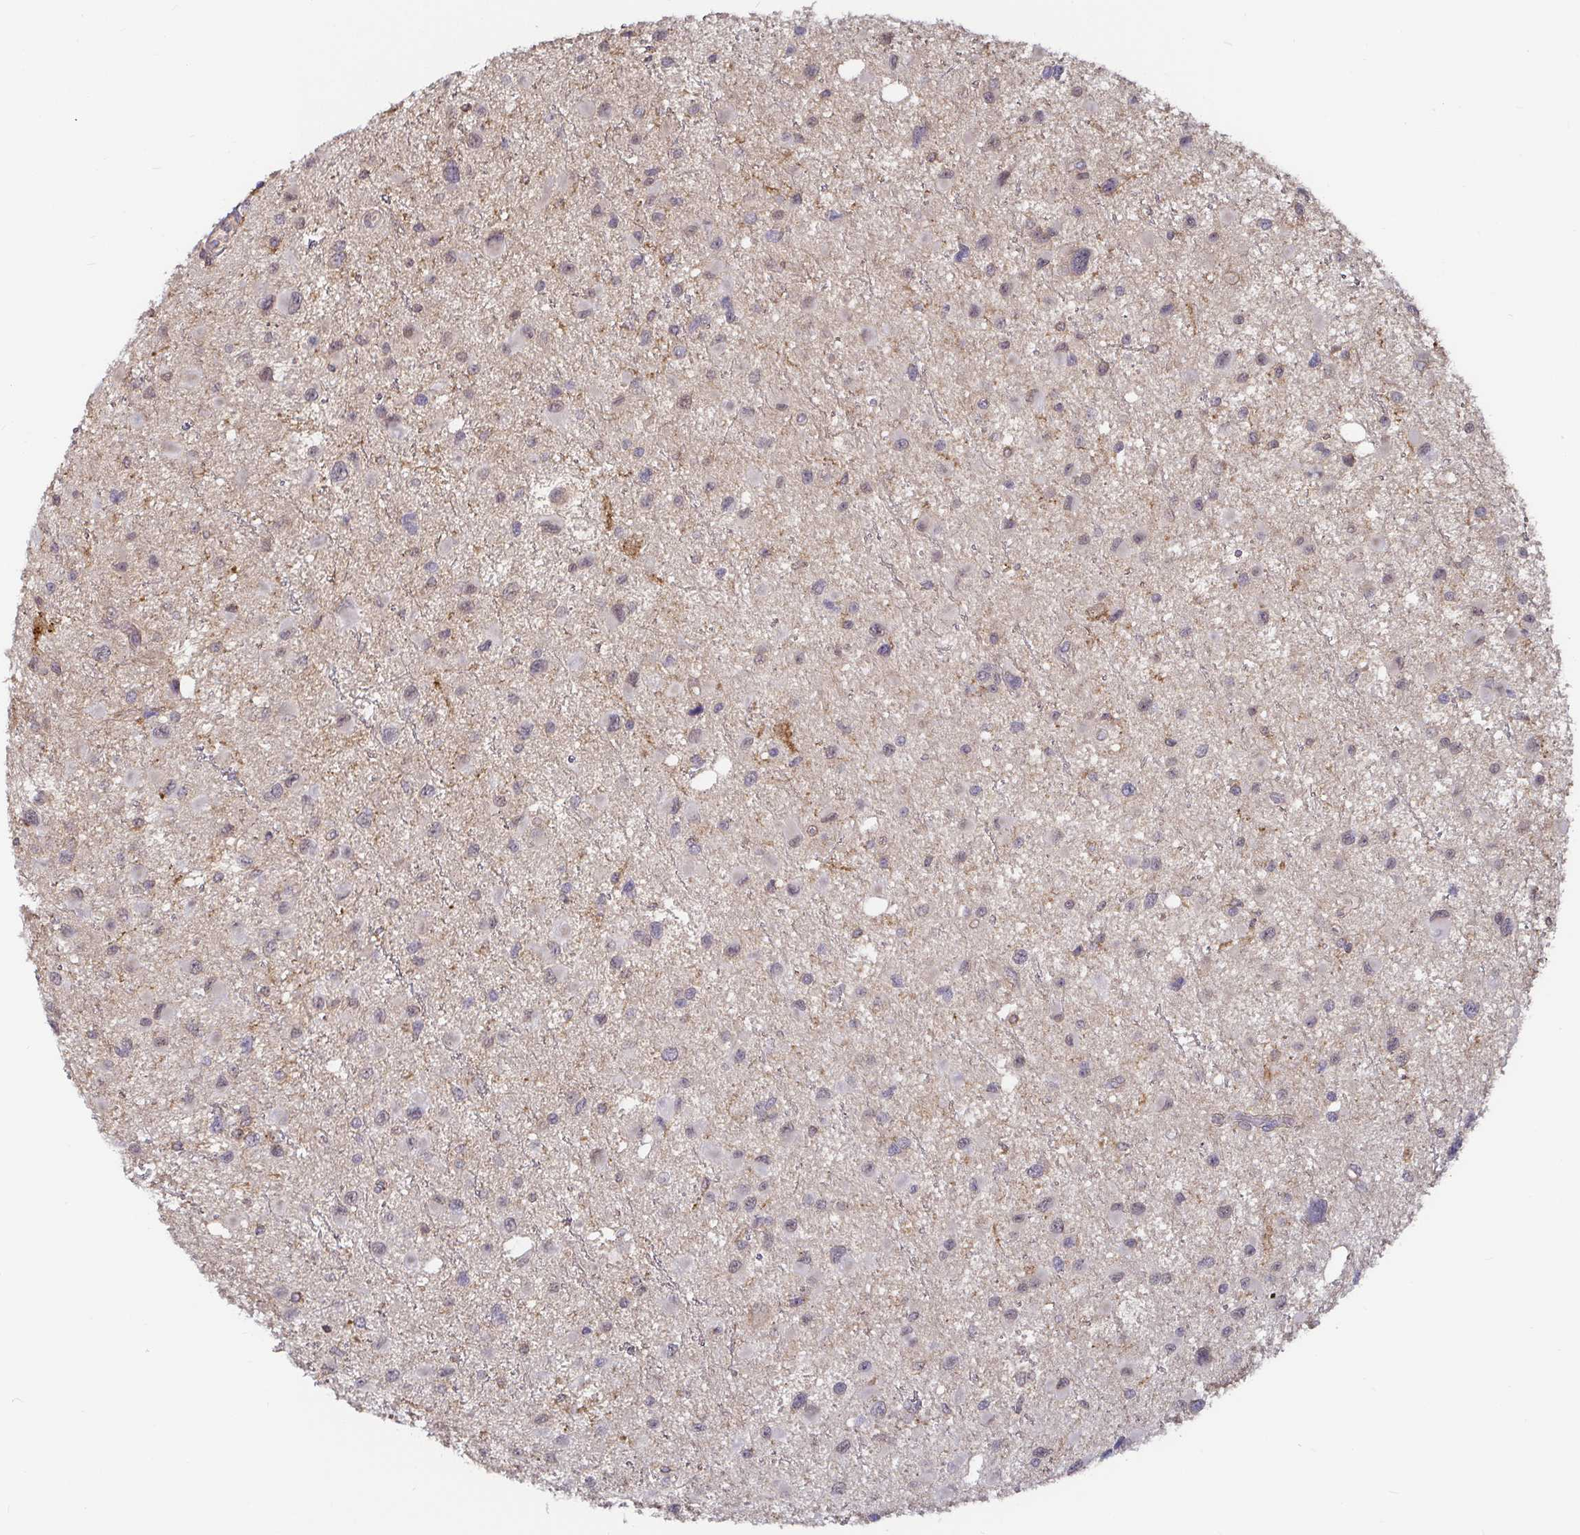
{"staining": {"intensity": "negative", "quantity": "none", "location": "none"}, "tissue": "glioma", "cell_type": "Tumor cells", "image_type": "cancer", "snomed": [{"axis": "morphology", "description": "Glioma, malignant, Low grade"}, {"axis": "topography", "description": "Brain"}], "caption": "The immunohistochemistry image has no significant positivity in tumor cells of glioma tissue.", "gene": "CDH18", "patient": {"sex": "female", "age": 32}}